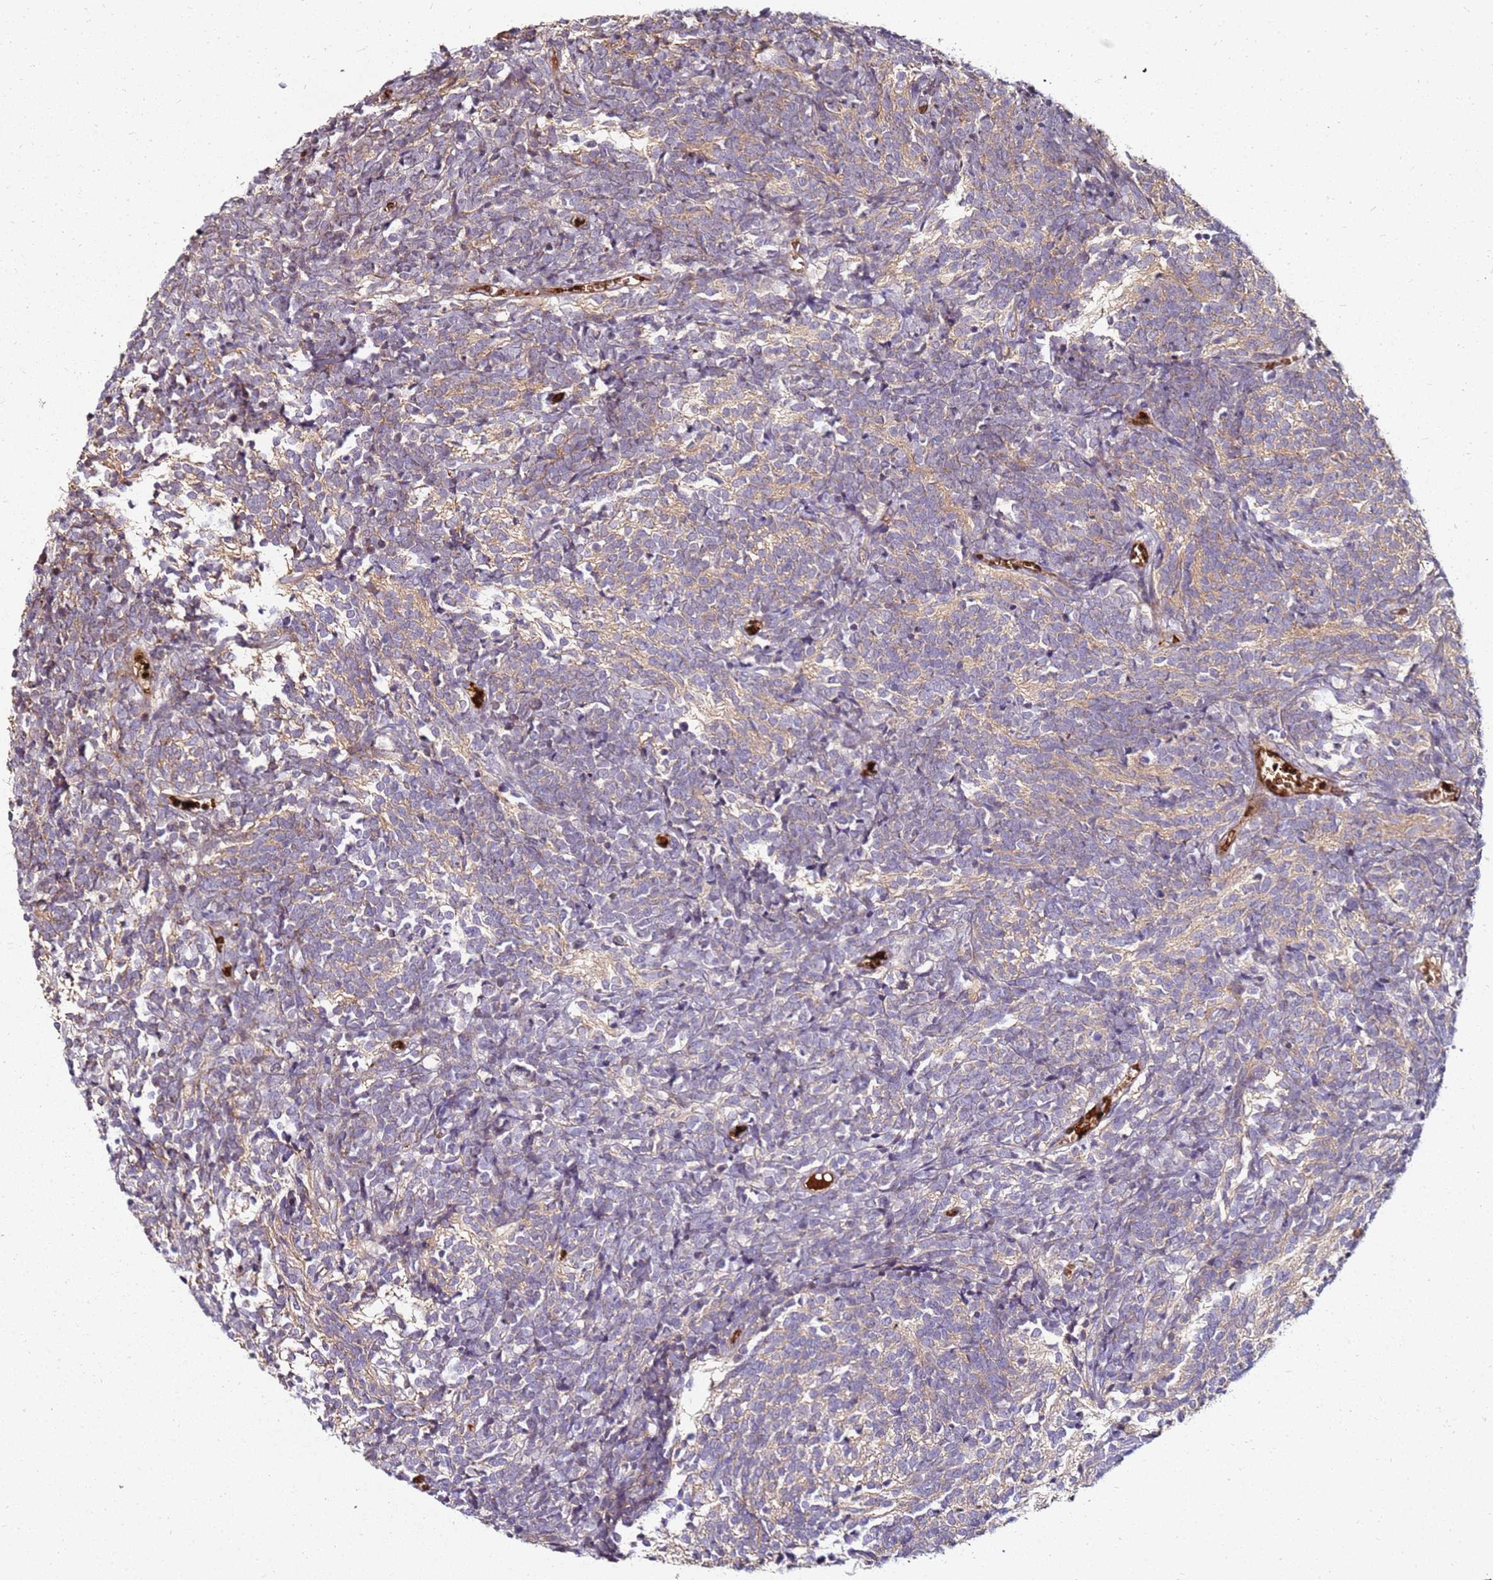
{"staining": {"intensity": "weak", "quantity": "25%-75%", "location": "cytoplasmic/membranous"}, "tissue": "glioma", "cell_type": "Tumor cells", "image_type": "cancer", "snomed": [{"axis": "morphology", "description": "Glioma, malignant, Low grade"}, {"axis": "topography", "description": "Brain"}], "caption": "Tumor cells exhibit low levels of weak cytoplasmic/membranous positivity in about 25%-75% of cells in human malignant glioma (low-grade).", "gene": "RNF11", "patient": {"sex": "female", "age": 1}}